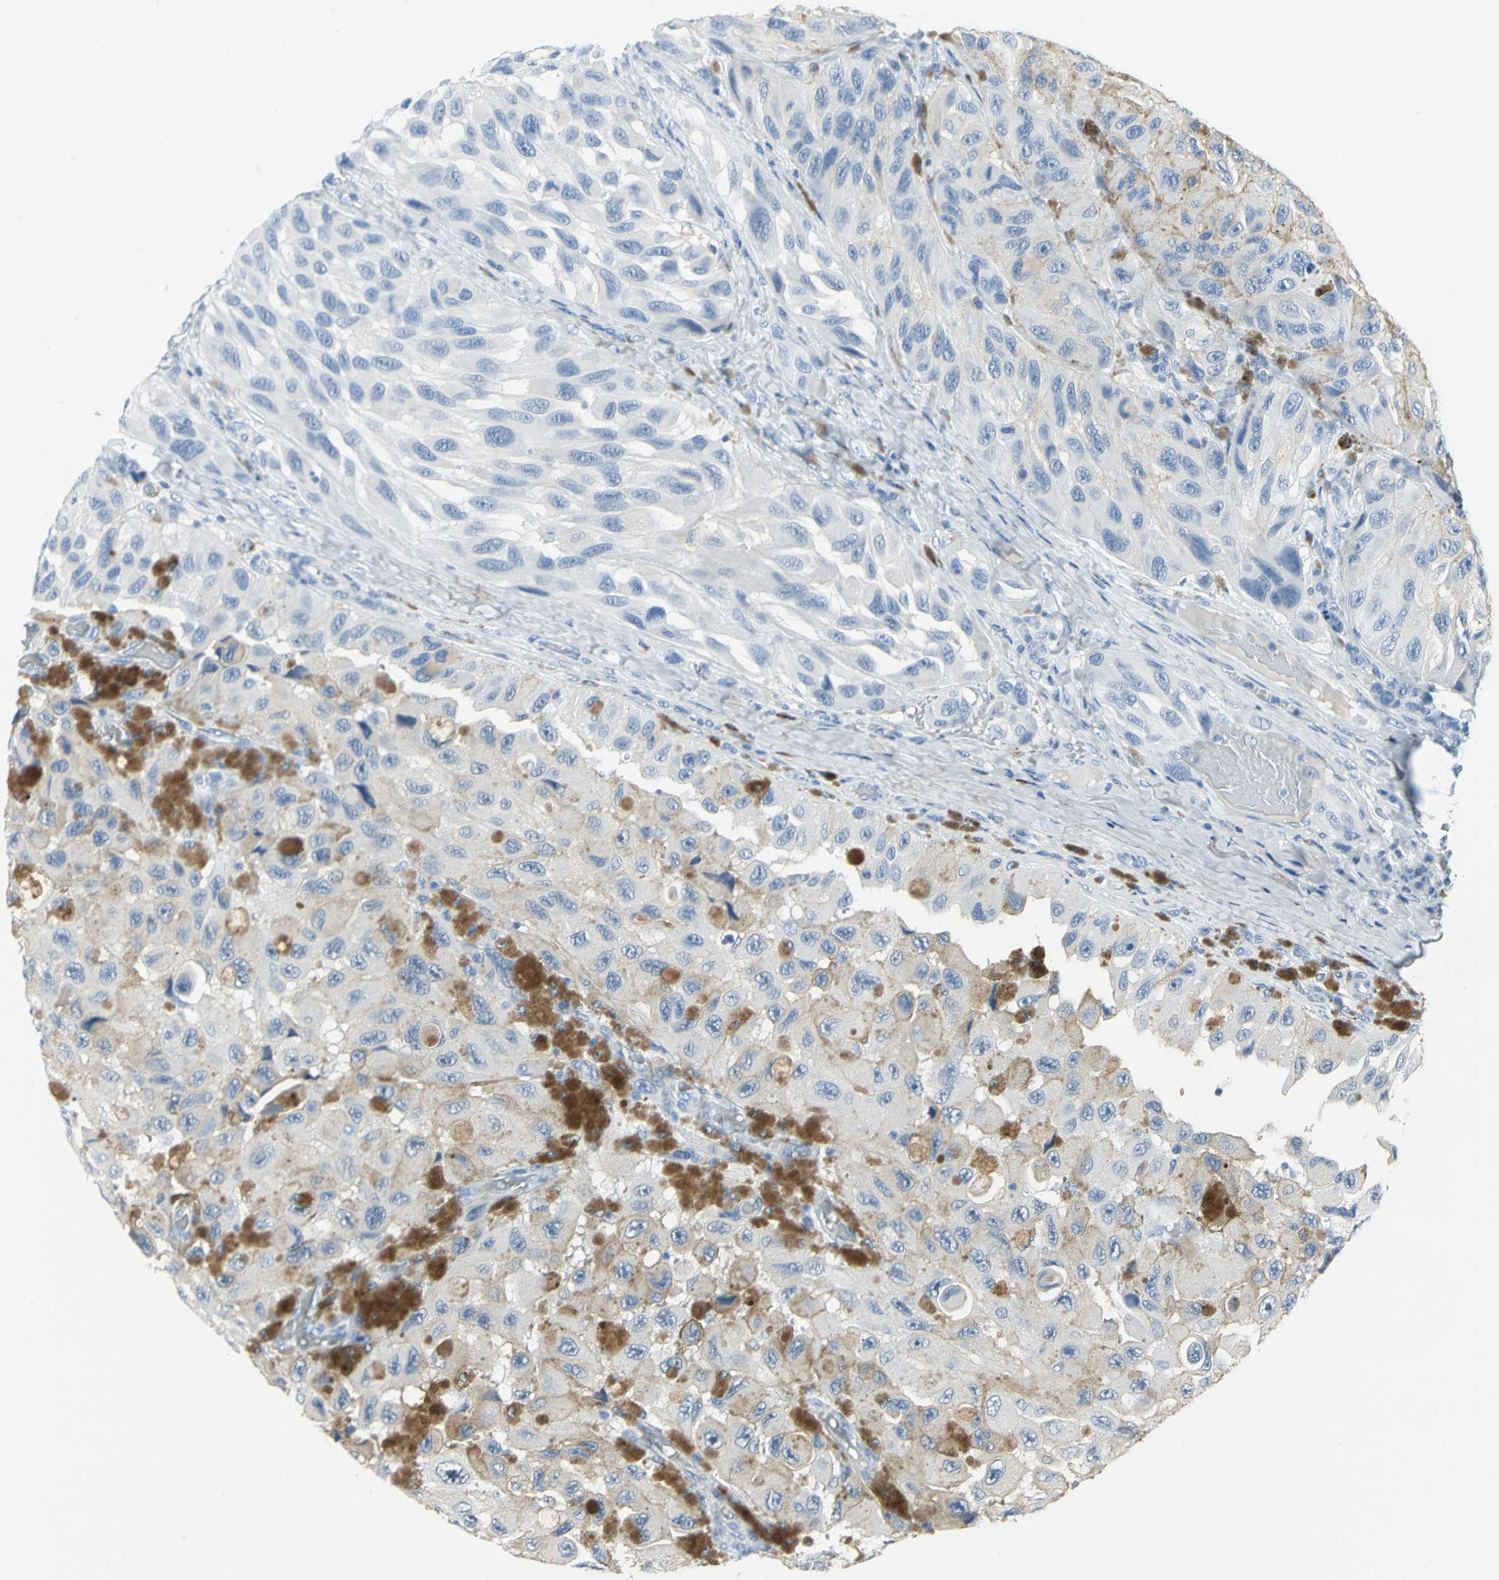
{"staining": {"intensity": "moderate", "quantity": "<25%", "location": "cytoplasmic/membranous"}, "tissue": "melanoma", "cell_type": "Tumor cells", "image_type": "cancer", "snomed": [{"axis": "morphology", "description": "Malignant melanoma, NOS"}, {"axis": "topography", "description": "Skin"}], "caption": "This image reveals malignant melanoma stained with immunohistochemistry (IHC) to label a protein in brown. The cytoplasmic/membranous of tumor cells show moderate positivity for the protein. Nuclei are counter-stained blue.", "gene": "SFN", "patient": {"sex": "female", "age": 73}}